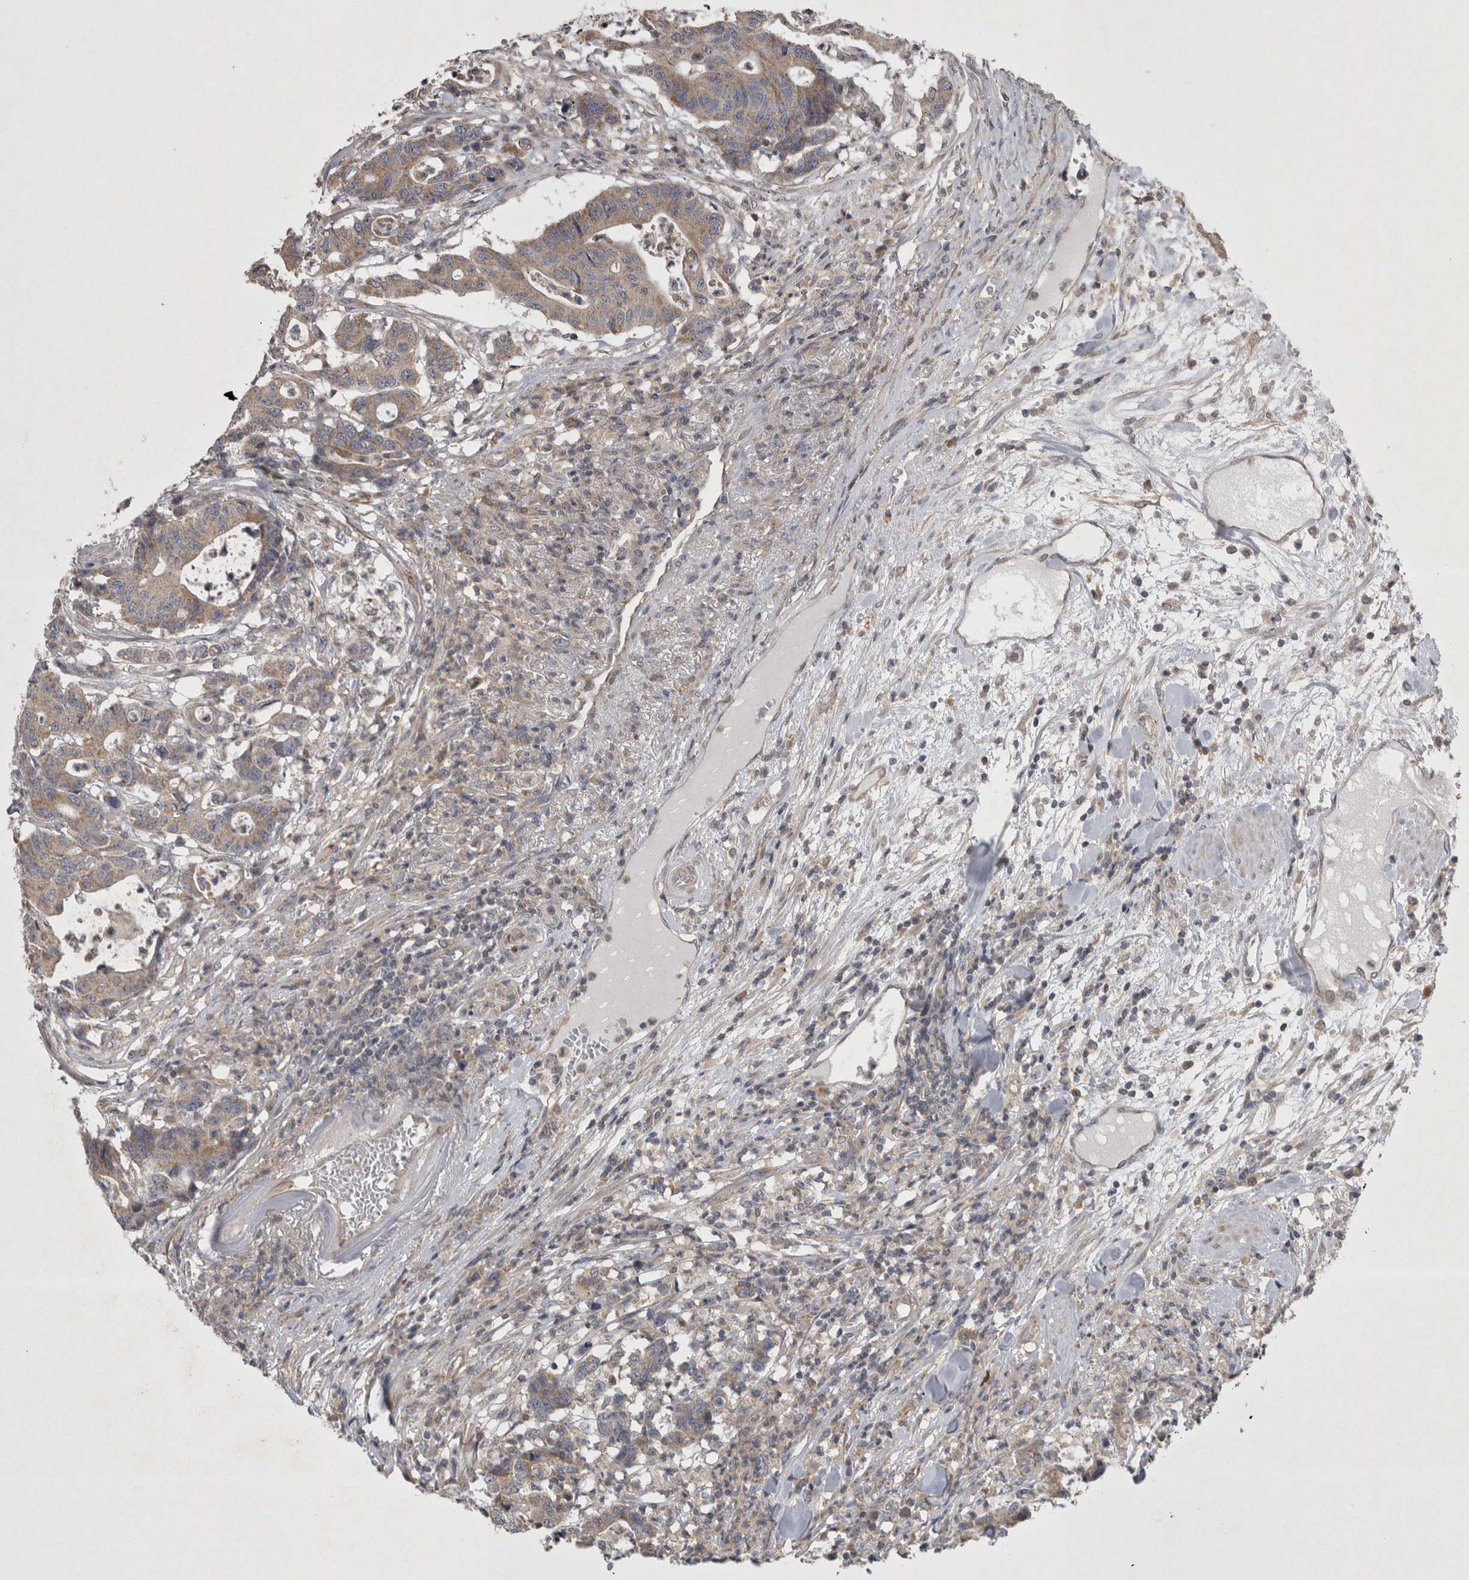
{"staining": {"intensity": "weak", "quantity": ">75%", "location": "cytoplasmic/membranous"}, "tissue": "colorectal cancer", "cell_type": "Tumor cells", "image_type": "cancer", "snomed": [{"axis": "morphology", "description": "Adenocarcinoma, NOS"}, {"axis": "topography", "description": "Colon"}], "caption": "Tumor cells reveal weak cytoplasmic/membranous staining in about >75% of cells in colorectal cancer.", "gene": "TSPOAP1", "patient": {"sex": "female", "age": 84}}